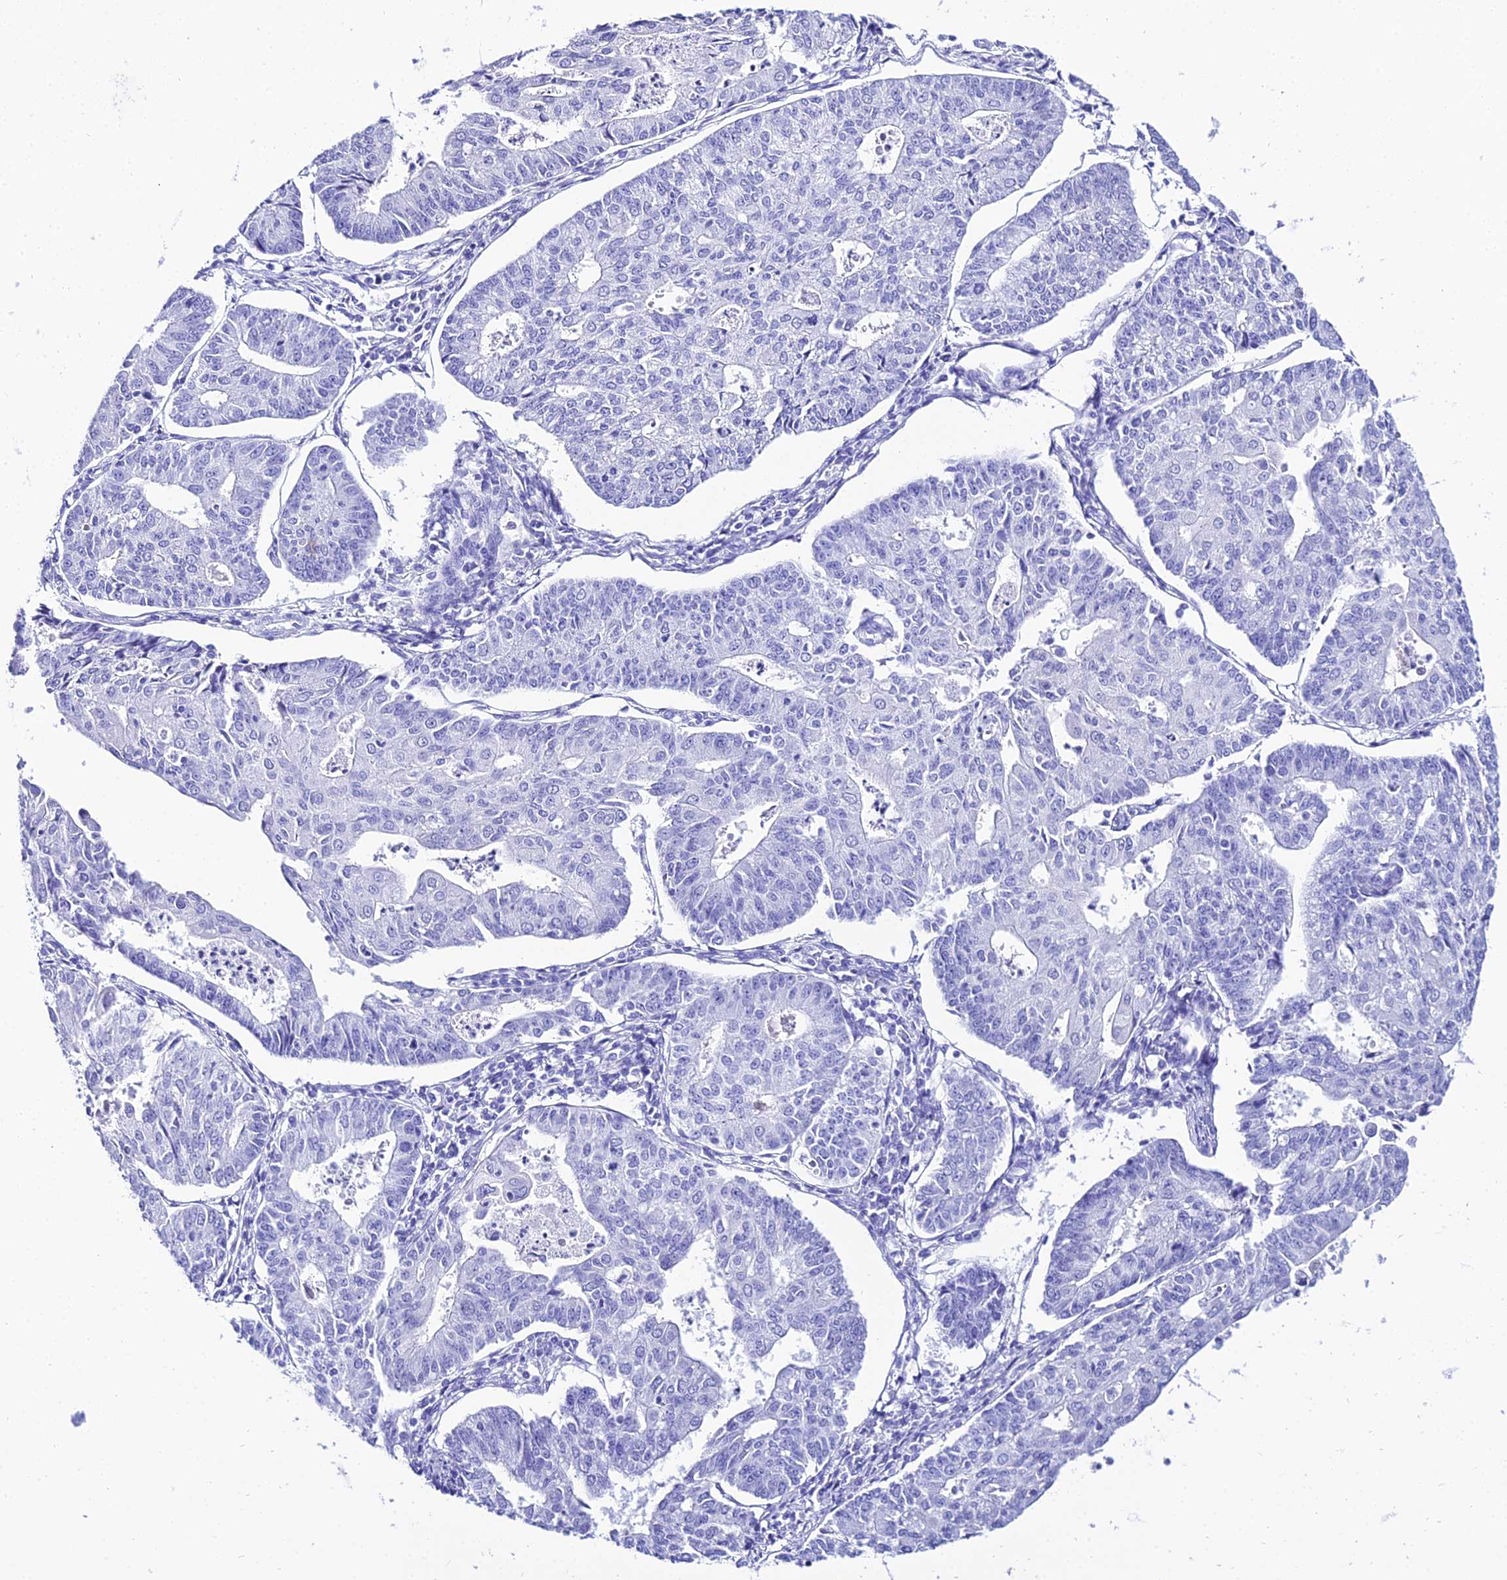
{"staining": {"intensity": "negative", "quantity": "none", "location": "none"}, "tissue": "endometrial cancer", "cell_type": "Tumor cells", "image_type": "cancer", "snomed": [{"axis": "morphology", "description": "Adenocarcinoma, NOS"}, {"axis": "topography", "description": "Endometrium"}], "caption": "The histopathology image exhibits no staining of tumor cells in endometrial cancer (adenocarcinoma).", "gene": "TRMT44", "patient": {"sex": "female", "age": 56}}